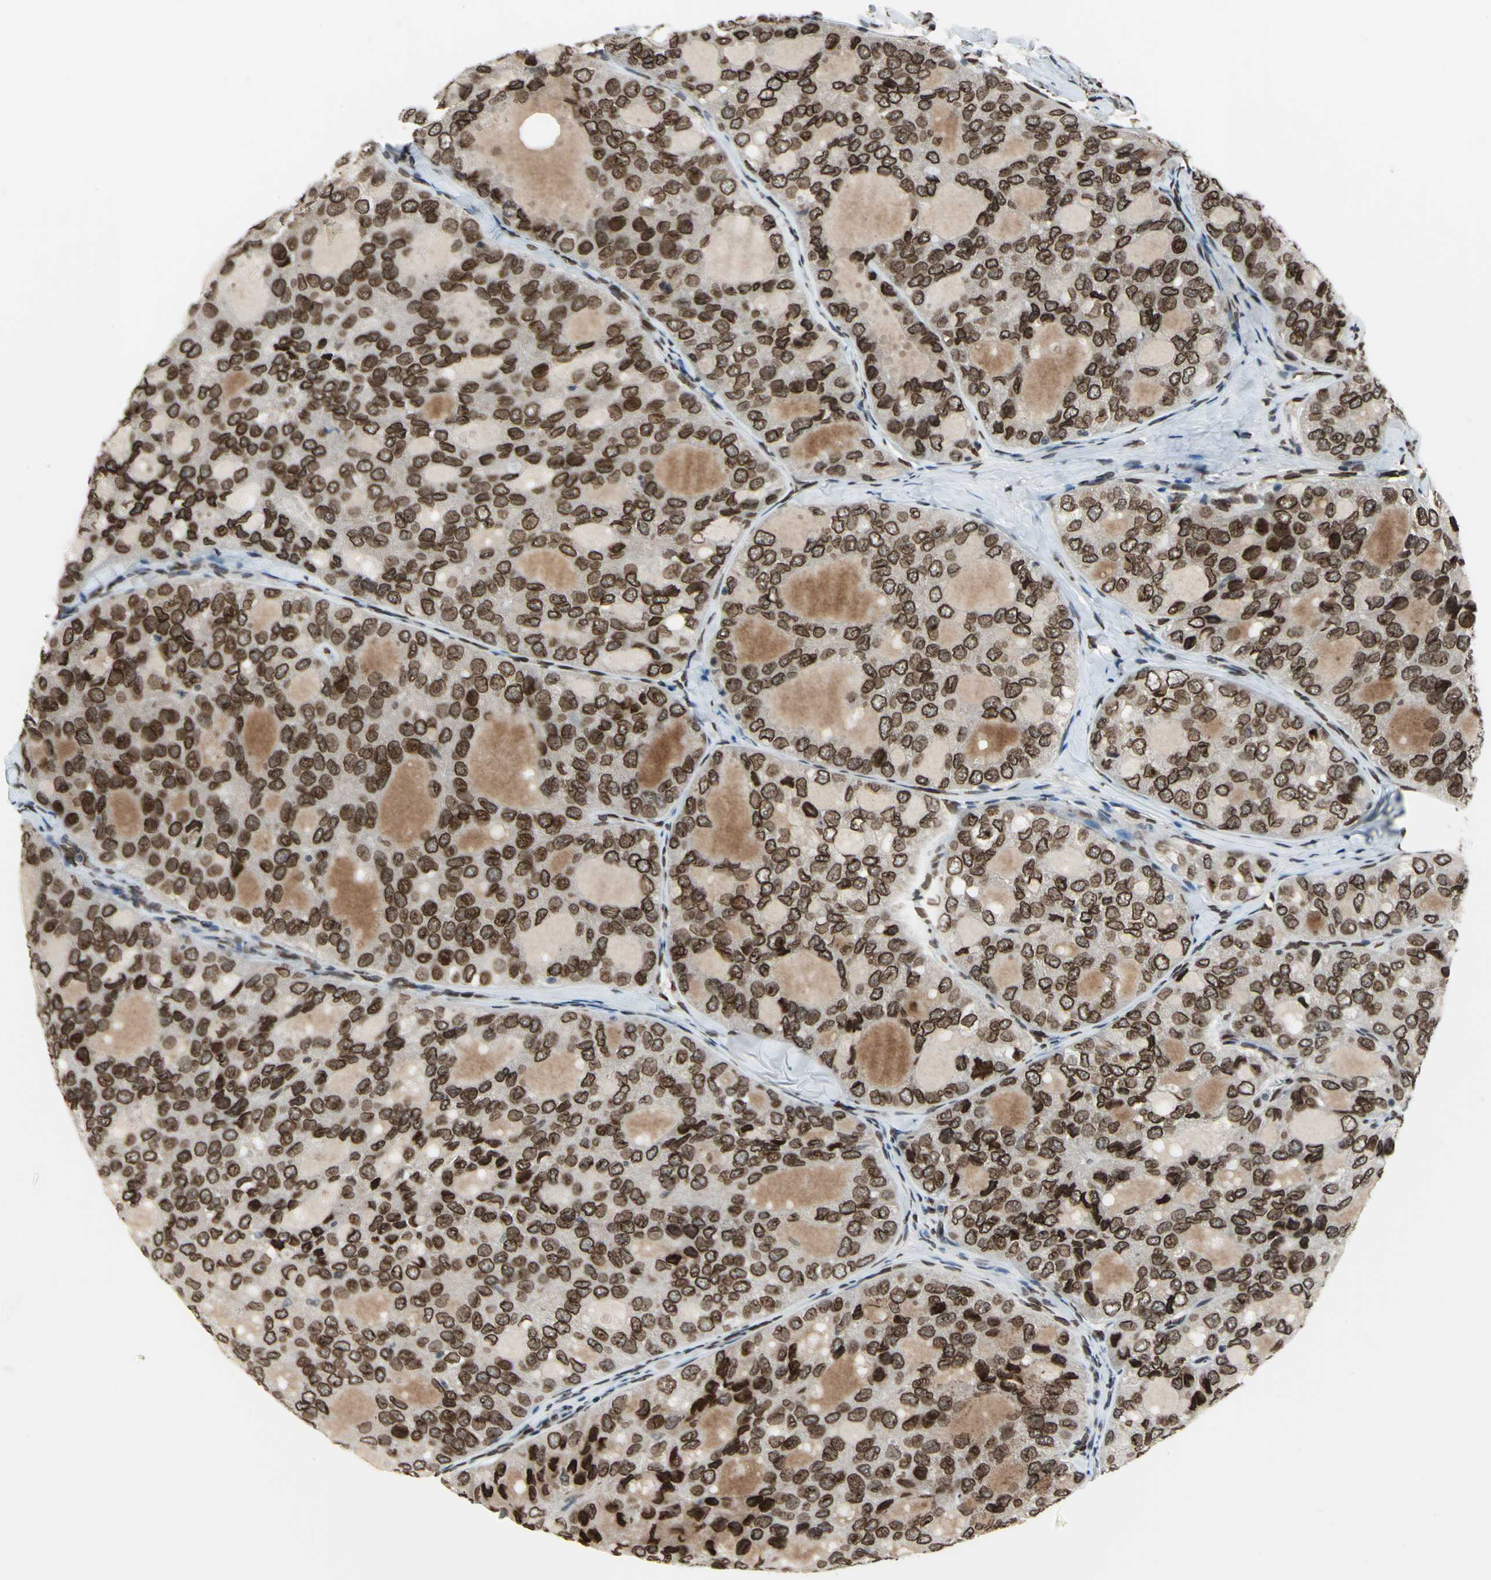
{"staining": {"intensity": "strong", "quantity": ">75%", "location": "cytoplasmic/membranous,nuclear"}, "tissue": "thyroid cancer", "cell_type": "Tumor cells", "image_type": "cancer", "snomed": [{"axis": "morphology", "description": "Follicular adenoma carcinoma, NOS"}, {"axis": "topography", "description": "Thyroid gland"}], "caption": "IHC image of thyroid cancer (follicular adenoma carcinoma) stained for a protein (brown), which shows high levels of strong cytoplasmic/membranous and nuclear staining in approximately >75% of tumor cells.", "gene": "ISY1", "patient": {"sex": "male", "age": 75}}